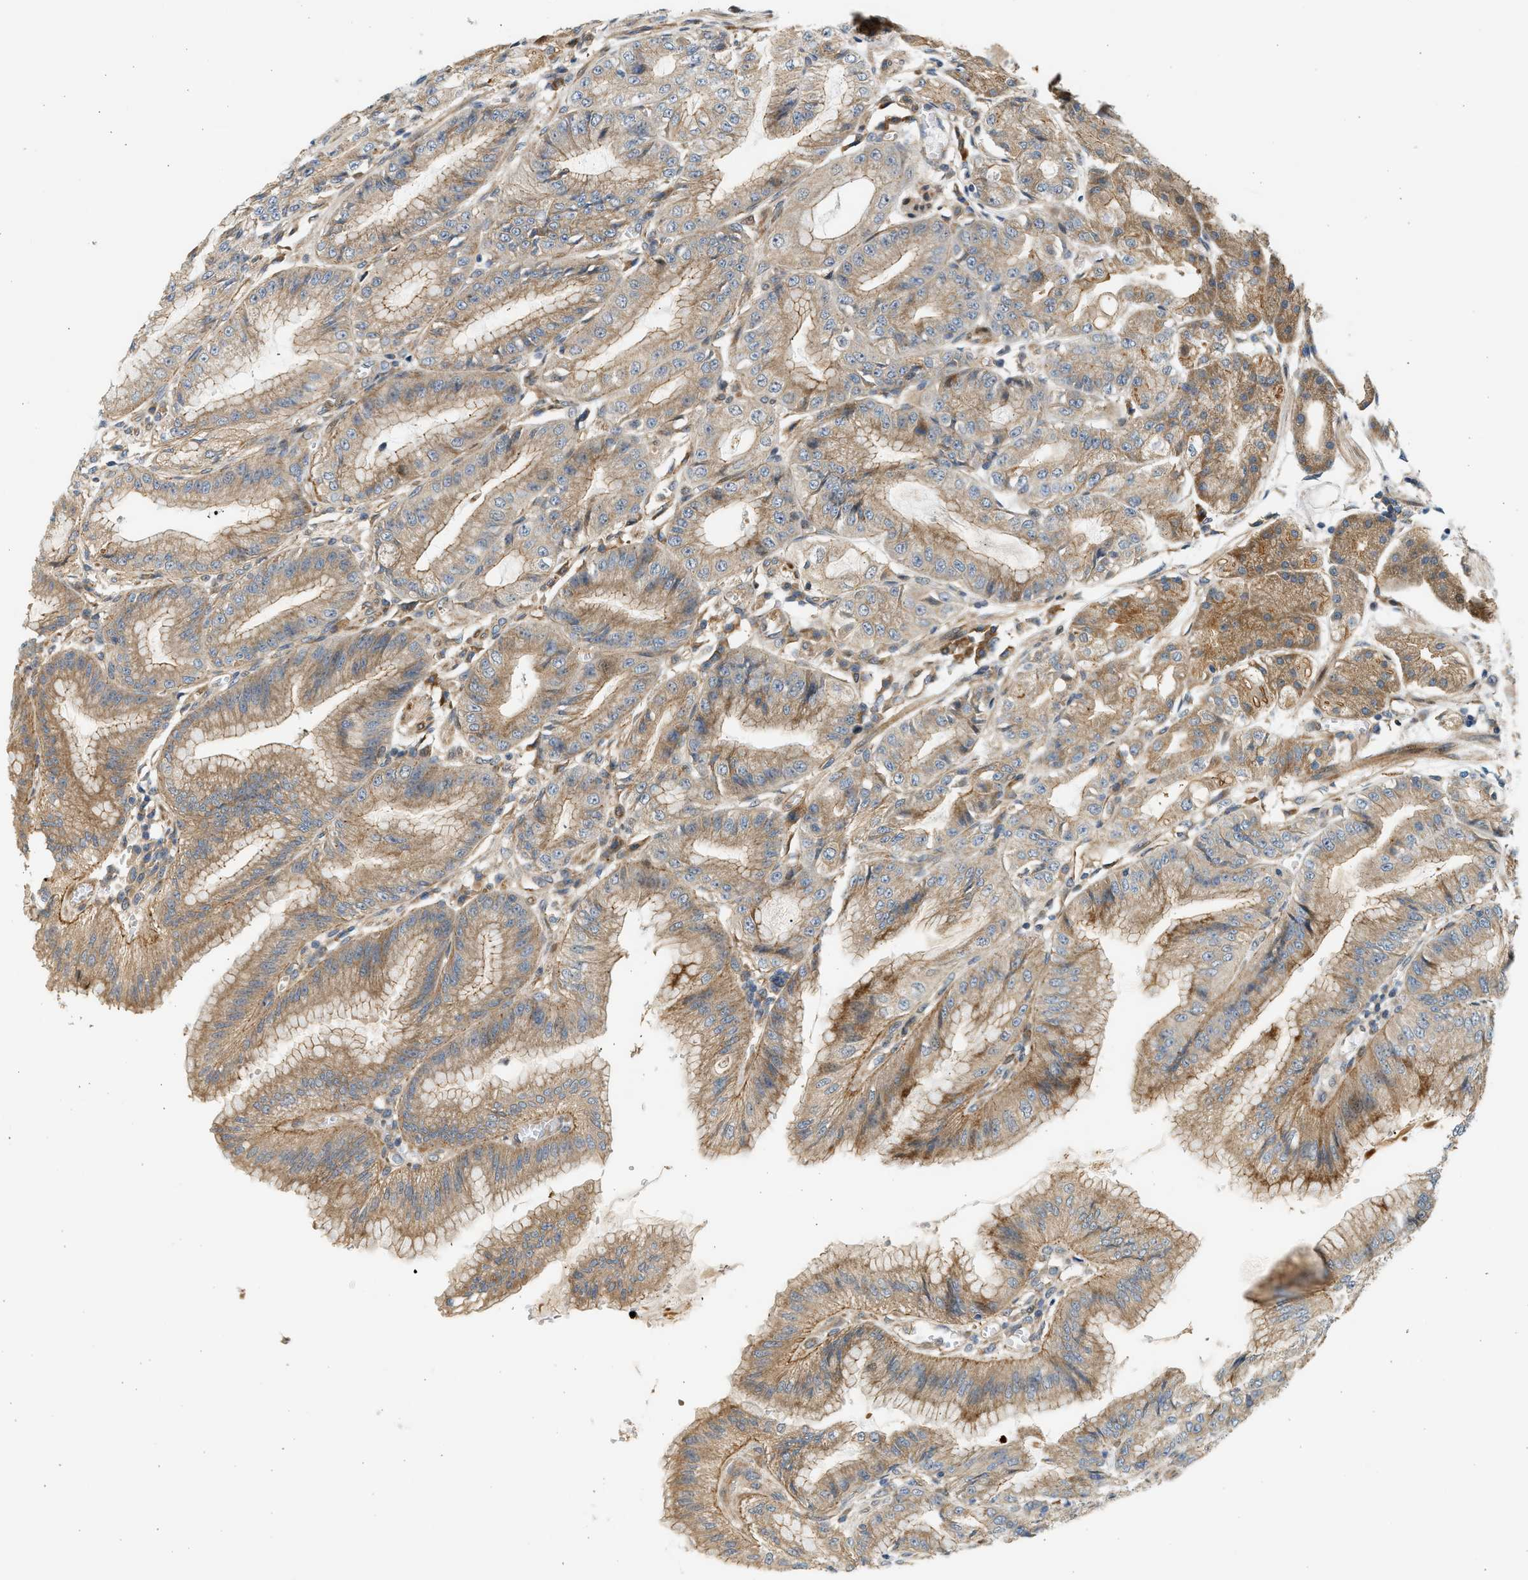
{"staining": {"intensity": "moderate", "quantity": ">75%", "location": "cytoplasmic/membranous"}, "tissue": "stomach", "cell_type": "Glandular cells", "image_type": "normal", "snomed": [{"axis": "morphology", "description": "Normal tissue, NOS"}, {"axis": "topography", "description": "Stomach, lower"}], "caption": "Moderate cytoplasmic/membranous protein positivity is appreciated in approximately >75% of glandular cells in stomach.", "gene": "NRSN2", "patient": {"sex": "male", "age": 71}}